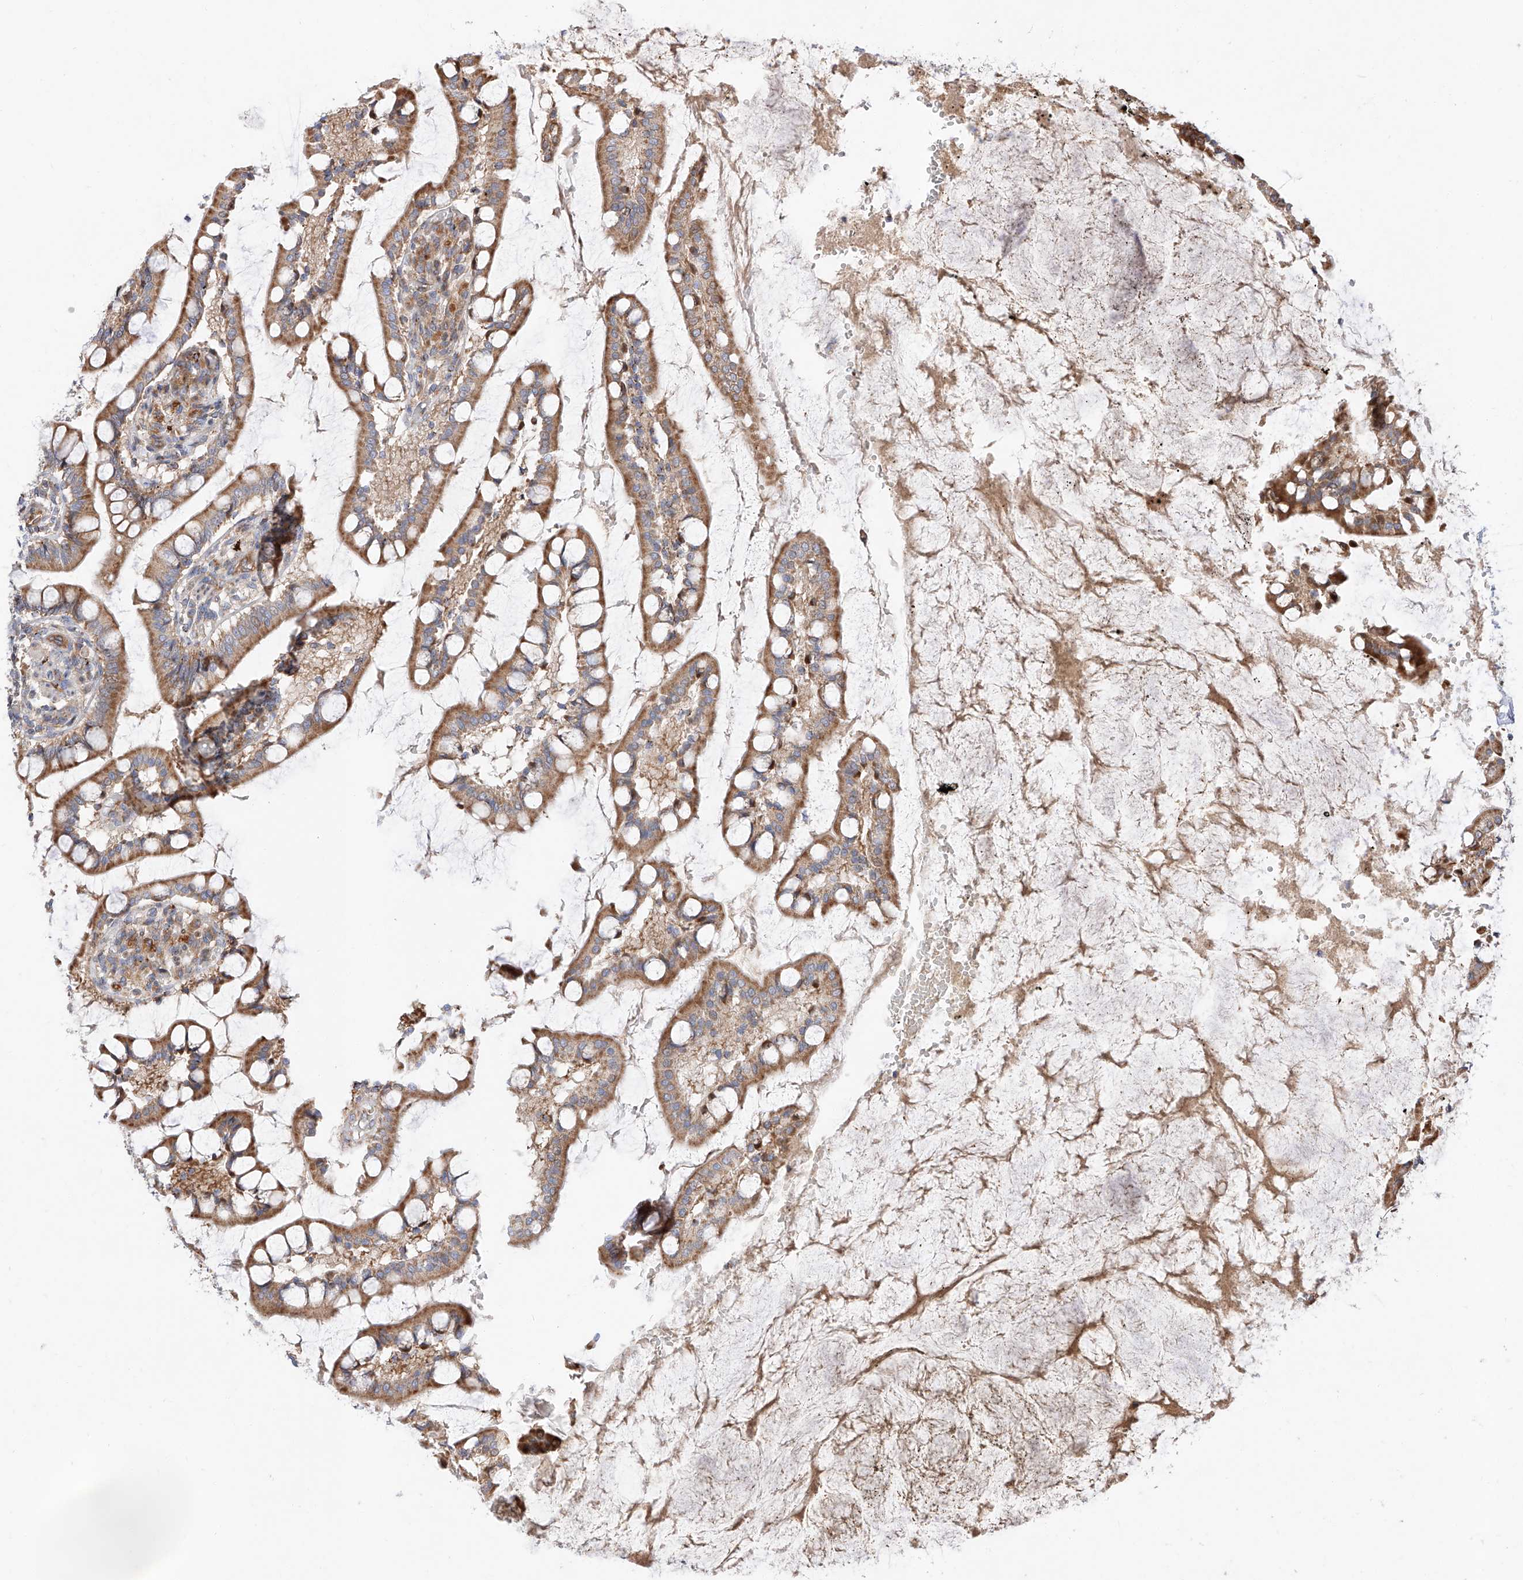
{"staining": {"intensity": "moderate", "quantity": ">75%", "location": "cytoplasmic/membranous"}, "tissue": "small intestine", "cell_type": "Glandular cells", "image_type": "normal", "snomed": [{"axis": "morphology", "description": "Normal tissue, NOS"}, {"axis": "topography", "description": "Small intestine"}], "caption": "This image reveals IHC staining of benign small intestine, with medium moderate cytoplasmic/membranous expression in approximately >75% of glandular cells.", "gene": "DIRAS3", "patient": {"sex": "male", "age": 52}}